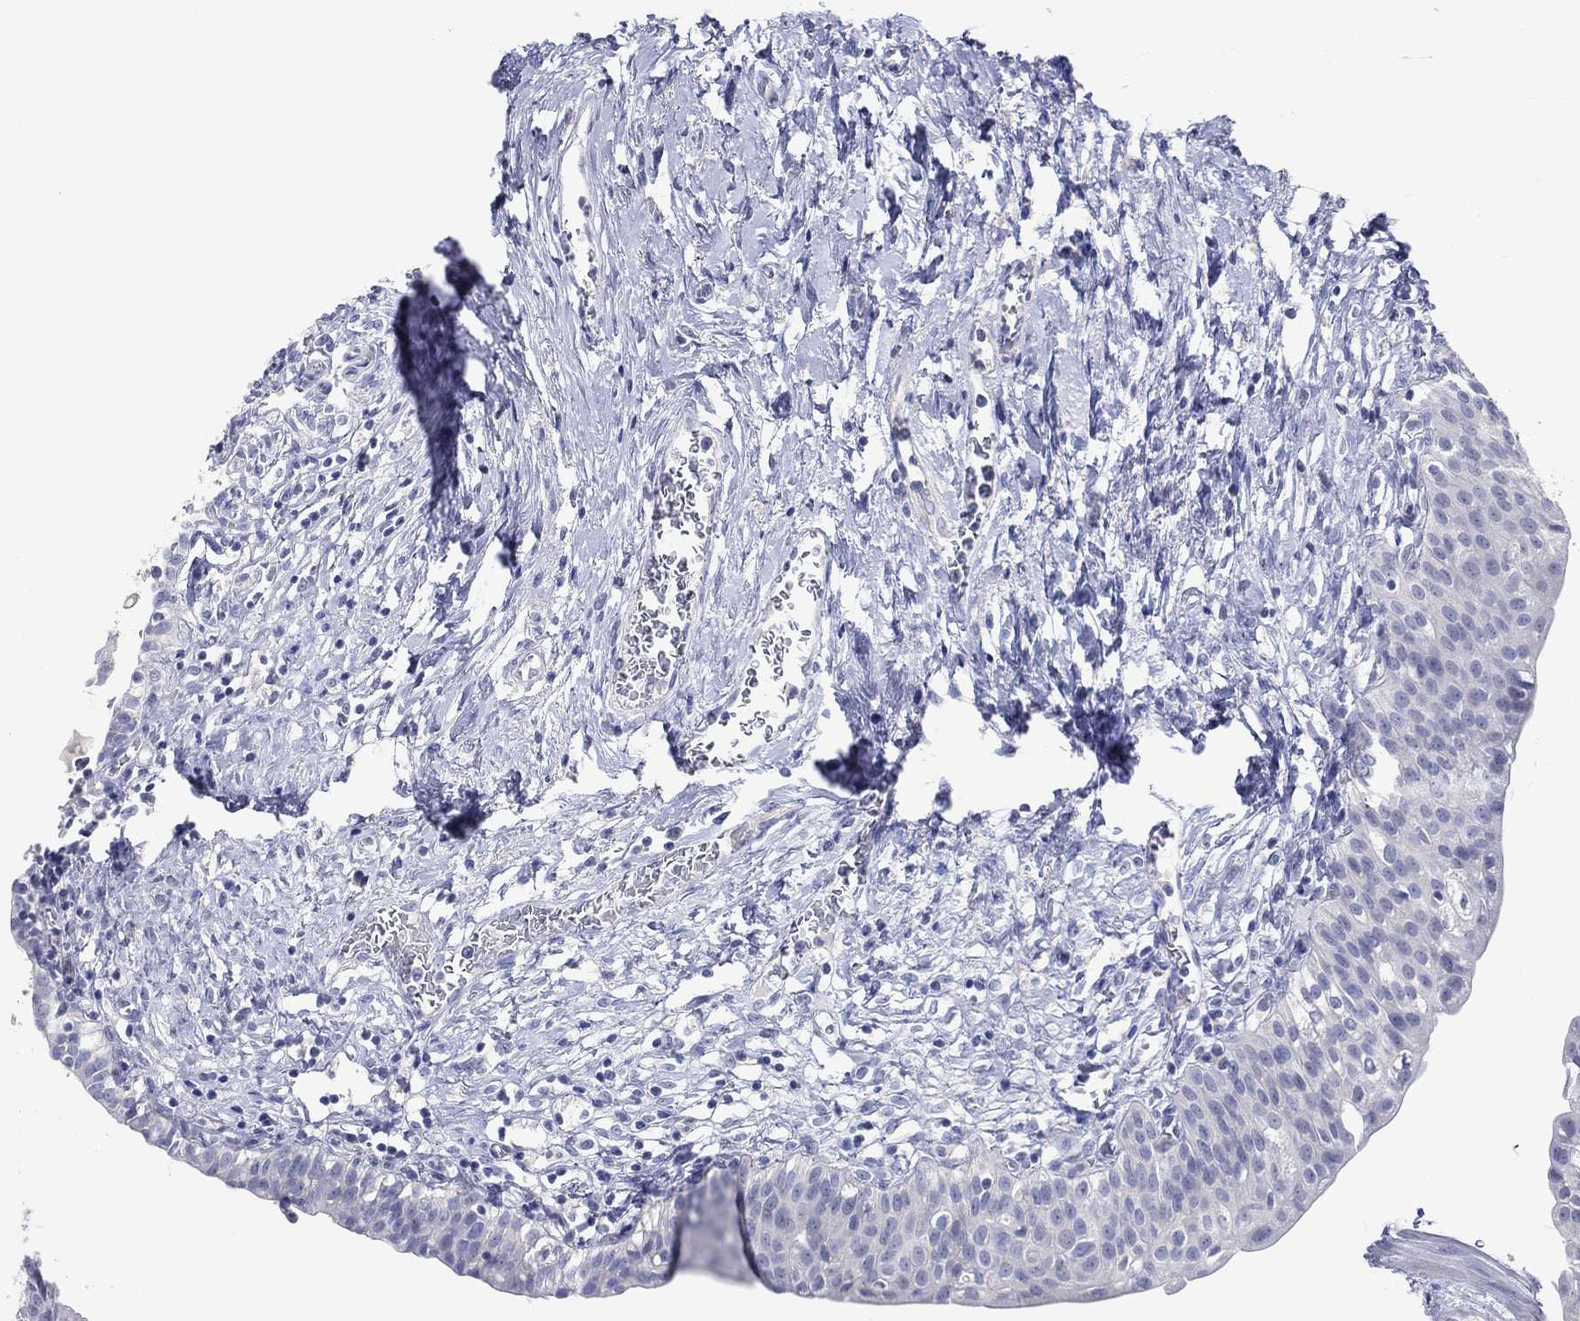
{"staining": {"intensity": "negative", "quantity": "none", "location": "none"}, "tissue": "urinary bladder", "cell_type": "Urothelial cells", "image_type": "normal", "snomed": [{"axis": "morphology", "description": "Normal tissue, NOS"}, {"axis": "topography", "description": "Urinary bladder"}], "caption": "High magnification brightfield microscopy of normal urinary bladder stained with DAB (brown) and counterstained with hematoxylin (blue): urothelial cells show no significant expression. (DAB (3,3'-diaminobenzidine) immunohistochemistry with hematoxylin counter stain).", "gene": "DNAH6", "patient": {"sex": "male", "age": 76}}